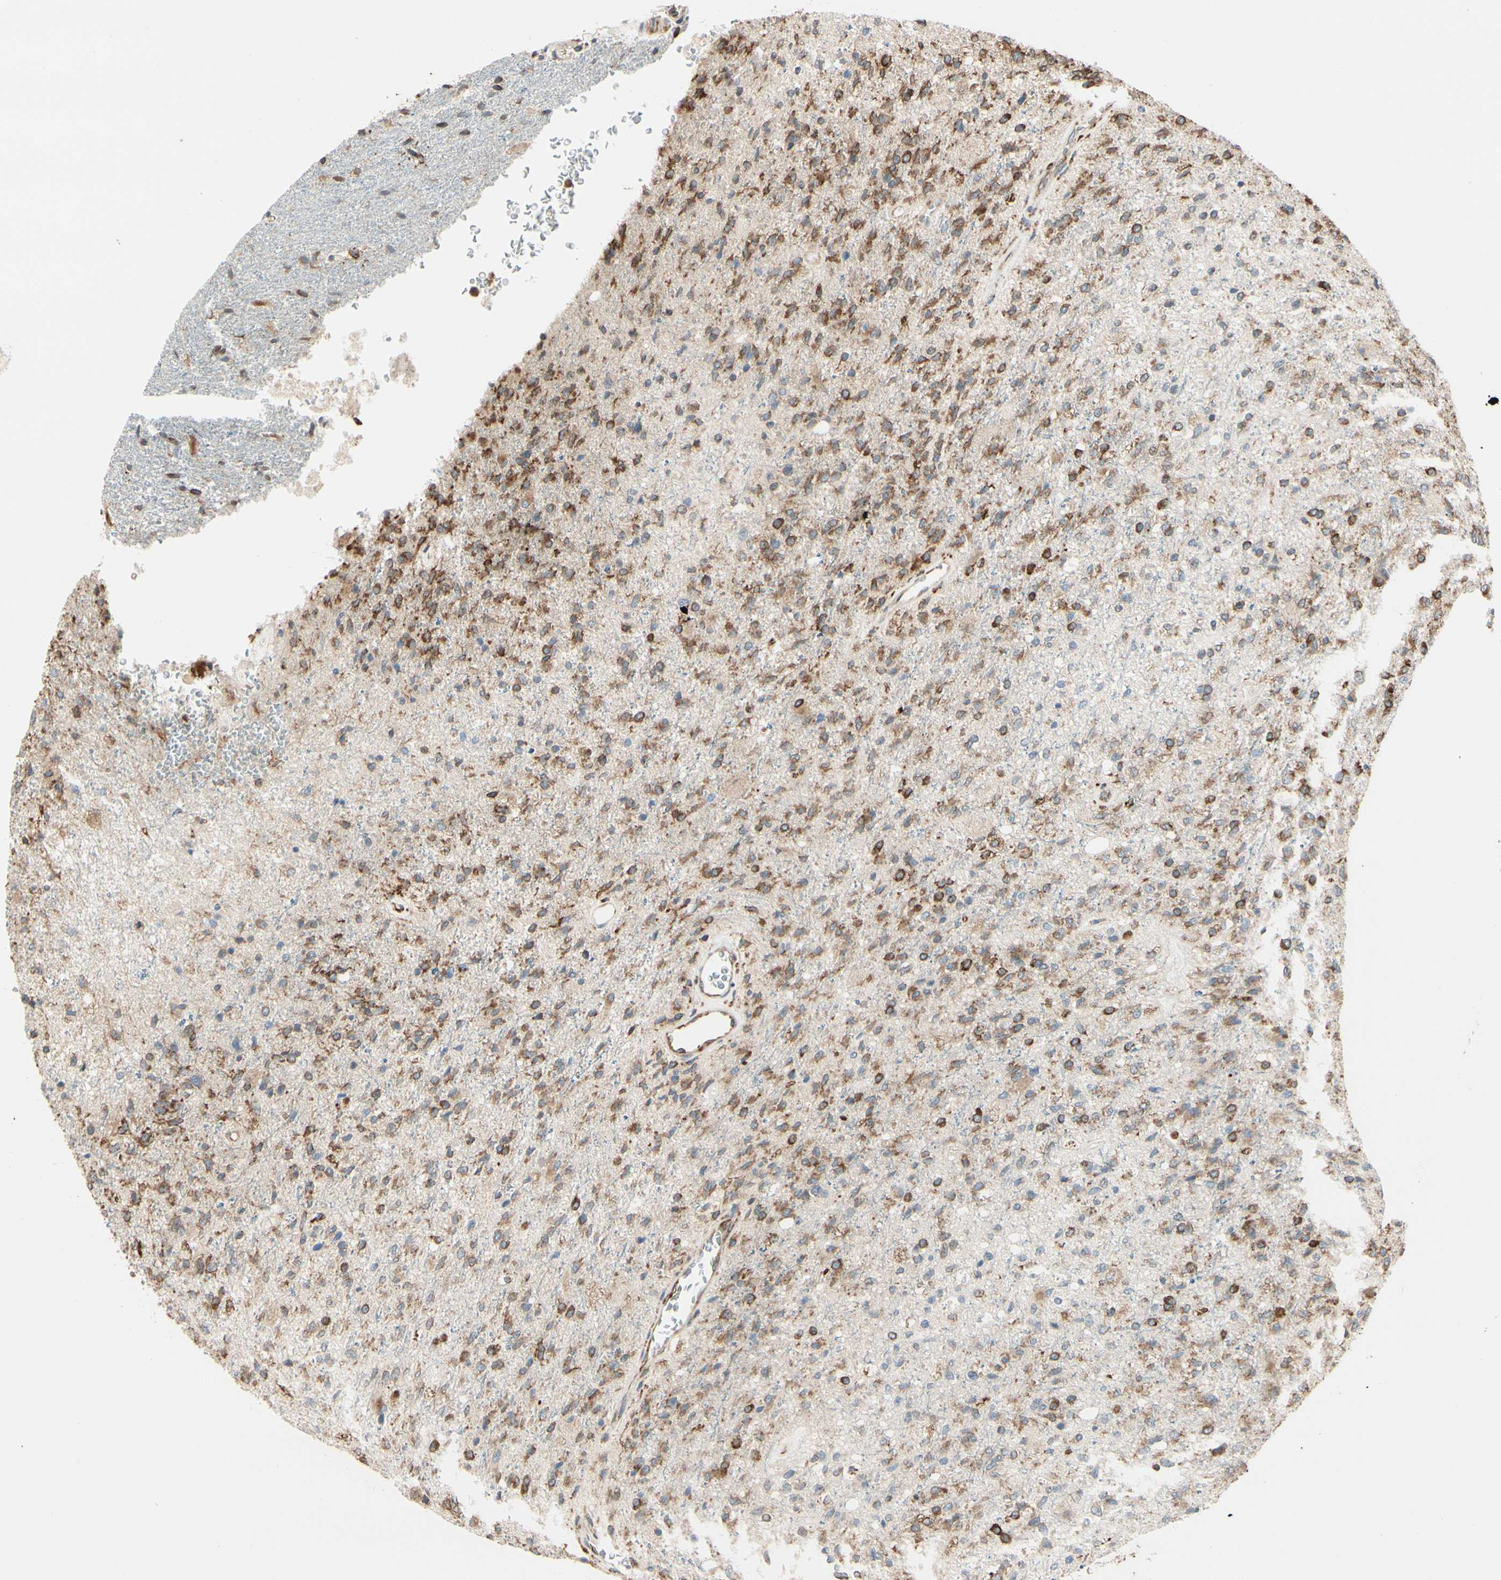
{"staining": {"intensity": "strong", "quantity": ">75%", "location": "cytoplasmic/membranous"}, "tissue": "glioma", "cell_type": "Tumor cells", "image_type": "cancer", "snomed": [{"axis": "morphology", "description": "Normal tissue, NOS"}, {"axis": "morphology", "description": "Glioma, malignant, High grade"}, {"axis": "topography", "description": "Cerebral cortex"}], "caption": "The immunohistochemical stain highlights strong cytoplasmic/membranous staining in tumor cells of malignant glioma (high-grade) tissue.", "gene": "RRBP1", "patient": {"sex": "male", "age": 77}}